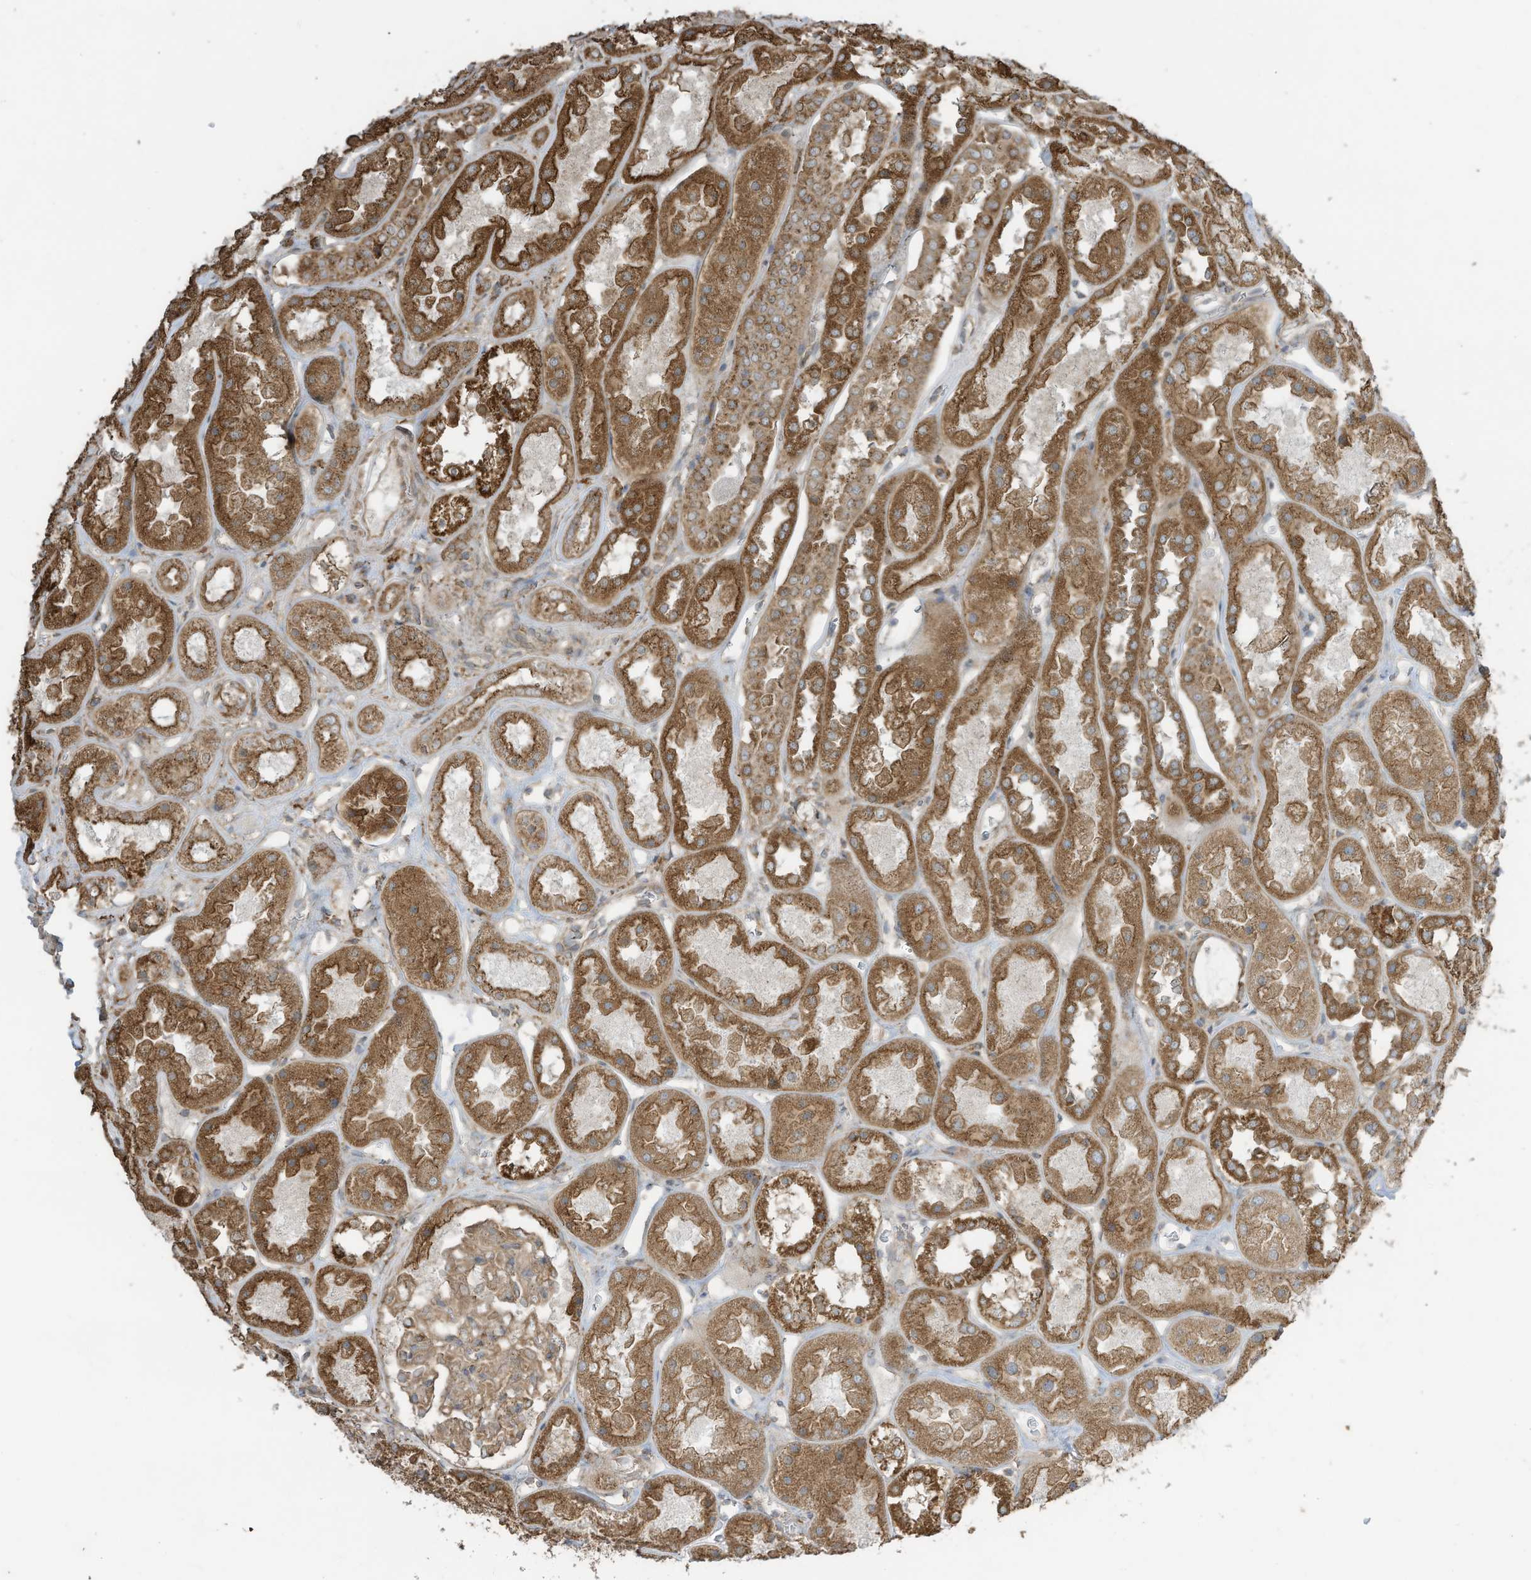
{"staining": {"intensity": "moderate", "quantity": "25%-75%", "location": "cytoplasmic/membranous"}, "tissue": "kidney", "cell_type": "Cells in glomeruli", "image_type": "normal", "snomed": [{"axis": "morphology", "description": "Normal tissue, NOS"}, {"axis": "topography", "description": "Kidney"}], "caption": "Protein staining of normal kidney demonstrates moderate cytoplasmic/membranous staining in about 25%-75% of cells in glomeruli.", "gene": "CGAS", "patient": {"sex": "male", "age": 70}}